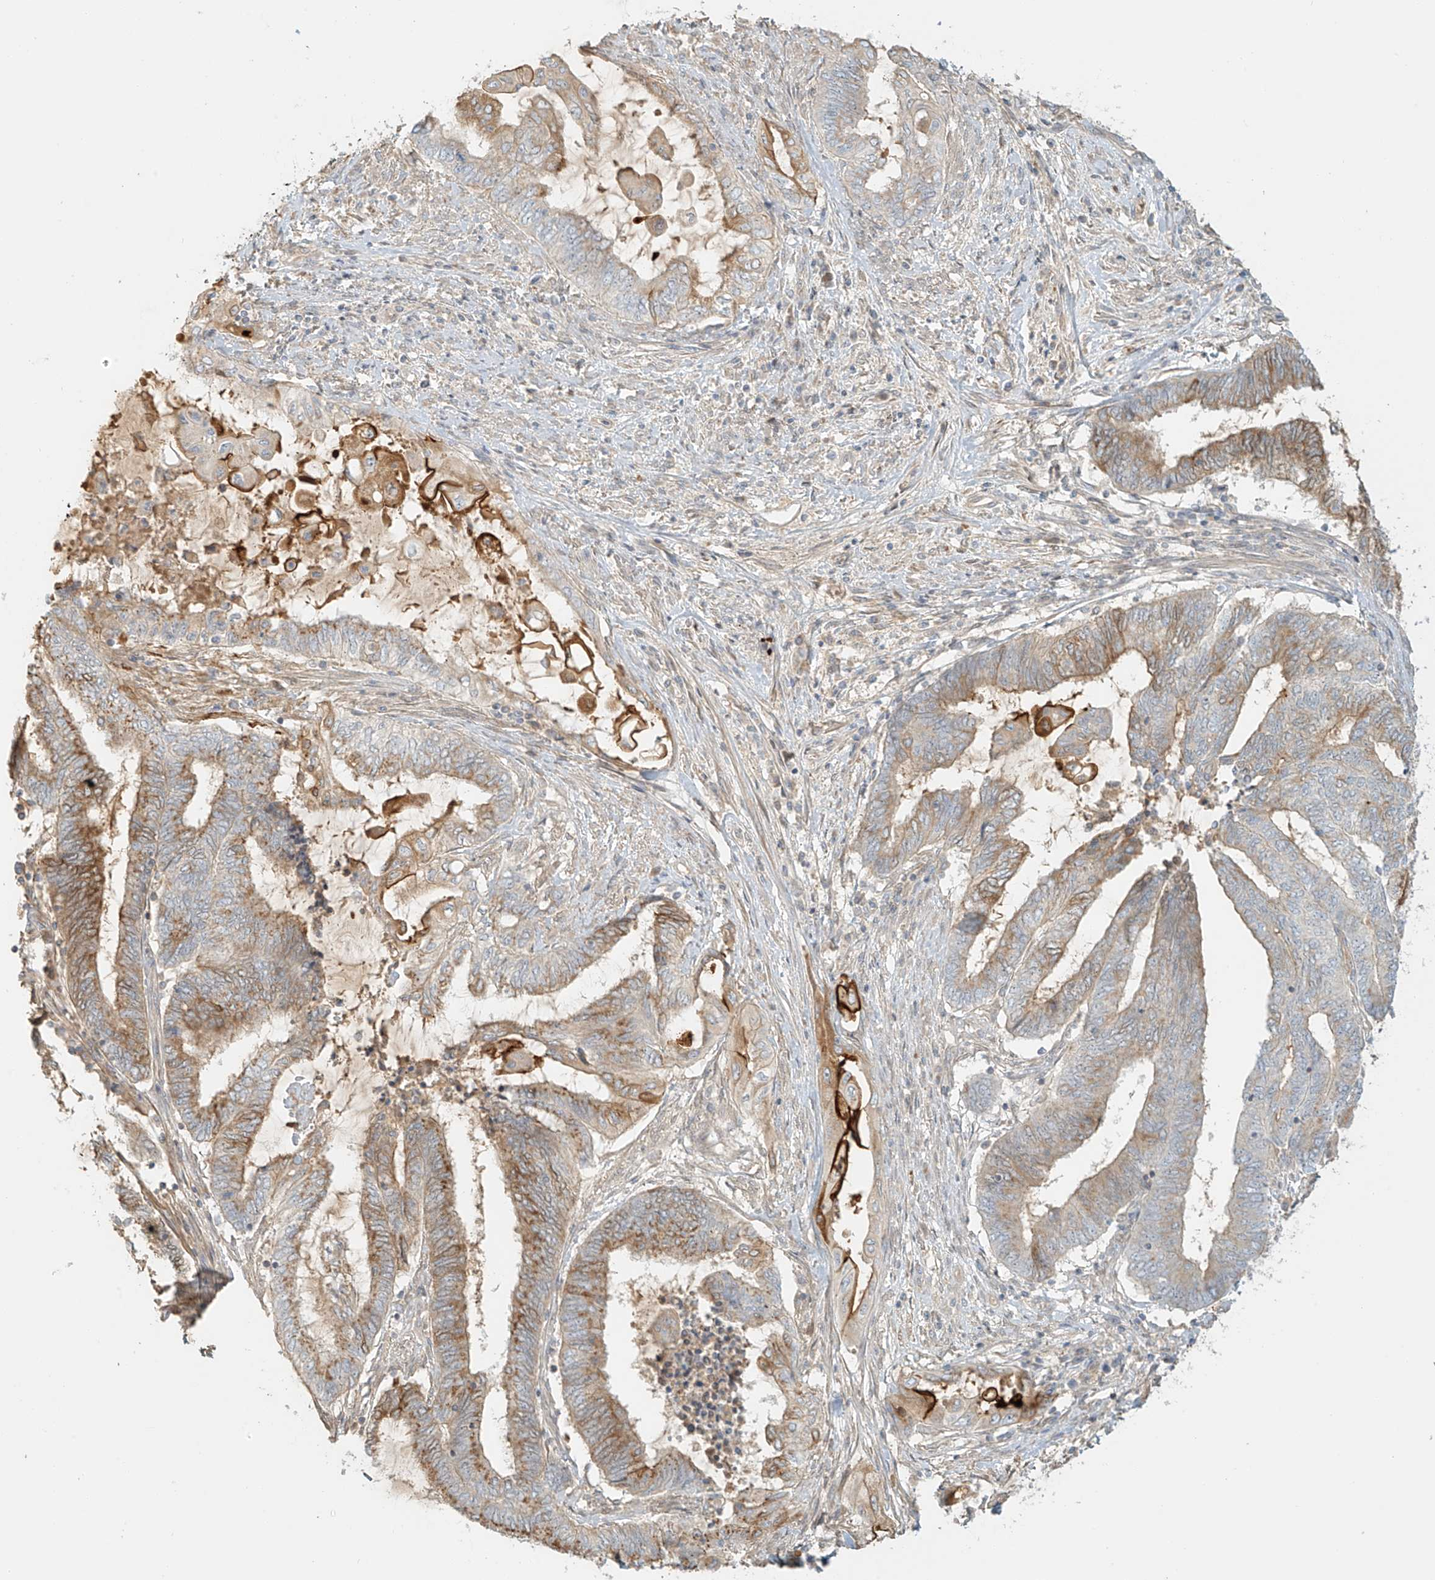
{"staining": {"intensity": "moderate", "quantity": ">75%", "location": "cytoplasmic/membranous"}, "tissue": "endometrial cancer", "cell_type": "Tumor cells", "image_type": "cancer", "snomed": [{"axis": "morphology", "description": "Adenocarcinoma, NOS"}, {"axis": "topography", "description": "Uterus"}, {"axis": "topography", "description": "Endometrium"}], "caption": "Immunohistochemical staining of human endometrial cancer (adenocarcinoma) exhibits medium levels of moderate cytoplasmic/membranous positivity in approximately >75% of tumor cells. (DAB IHC with brightfield microscopy, high magnification).", "gene": "UPK1B", "patient": {"sex": "female", "age": 70}}